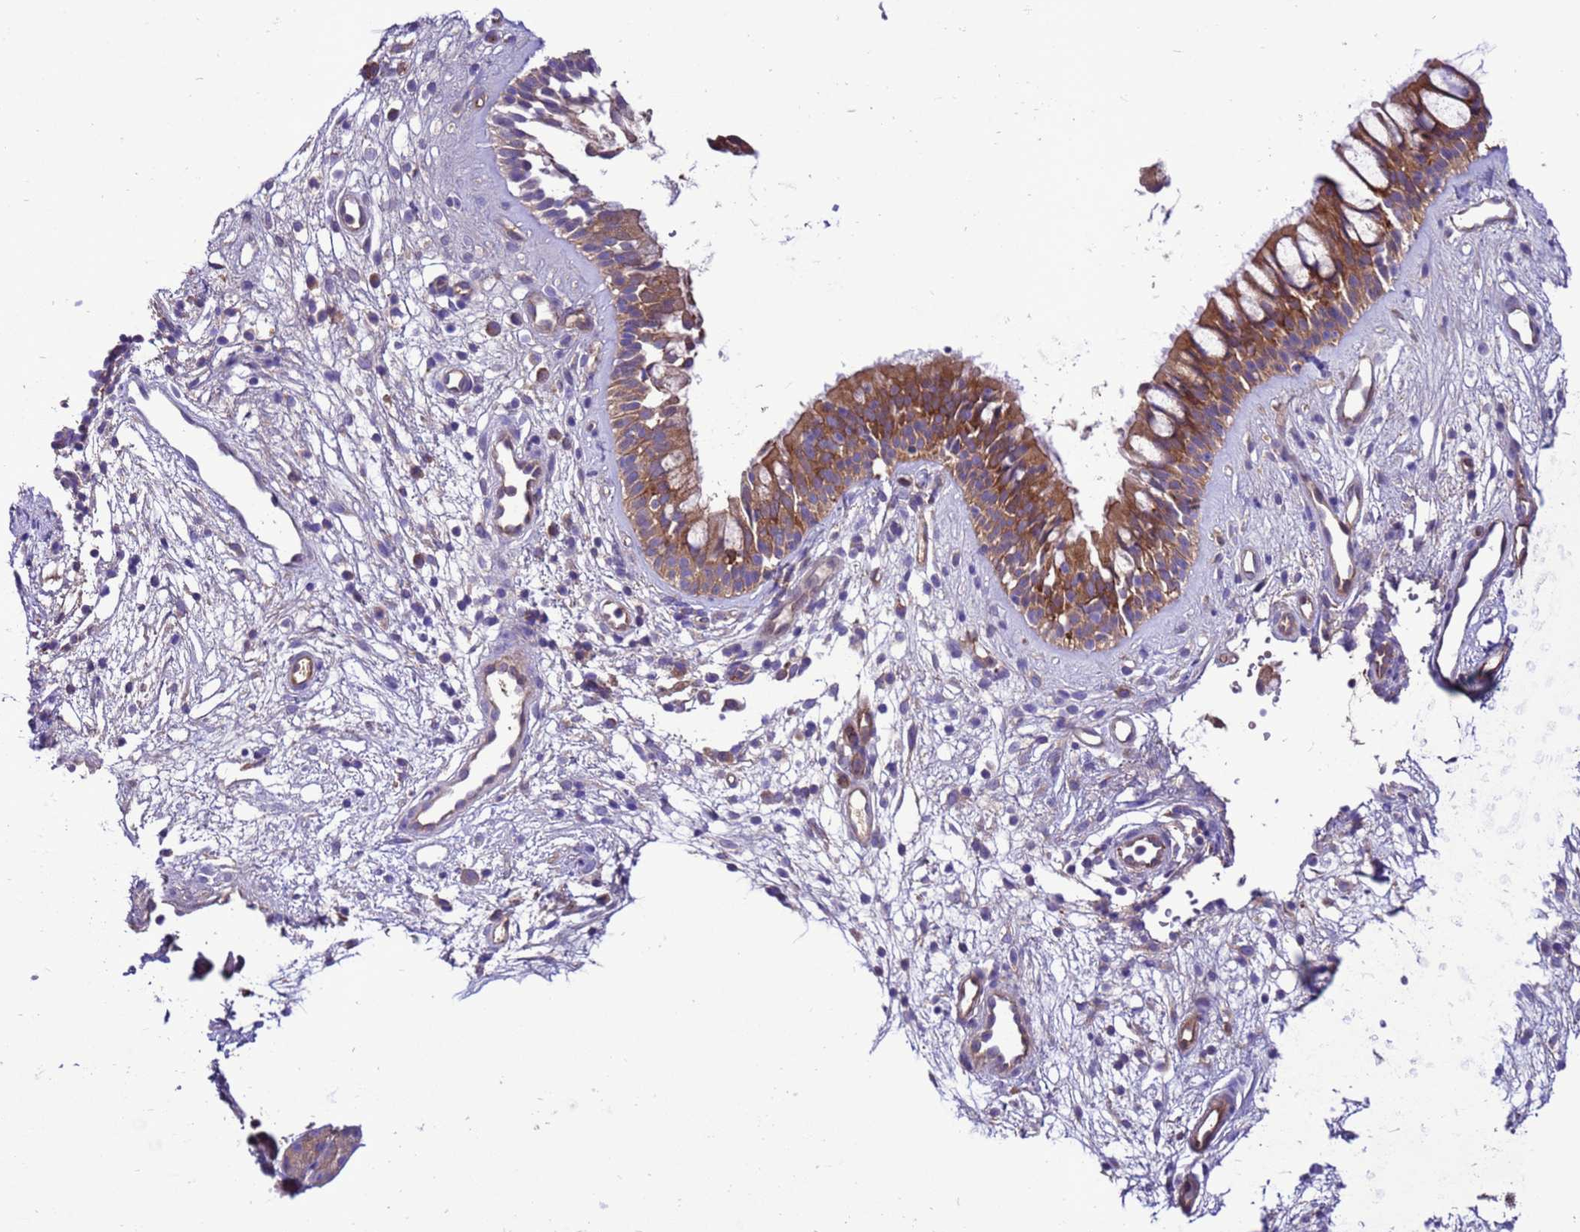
{"staining": {"intensity": "moderate", "quantity": ">75%", "location": "cytoplasmic/membranous"}, "tissue": "nasopharynx", "cell_type": "Respiratory epithelial cells", "image_type": "normal", "snomed": [{"axis": "morphology", "description": "Normal tissue, NOS"}, {"axis": "topography", "description": "Nasopharynx"}], "caption": "This is a micrograph of immunohistochemistry (IHC) staining of normal nasopharynx, which shows moderate expression in the cytoplasmic/membranous of respiratory epithelial cells.", "gene": "RABEP2", "patient": {"sex": "male", "age": 32}}